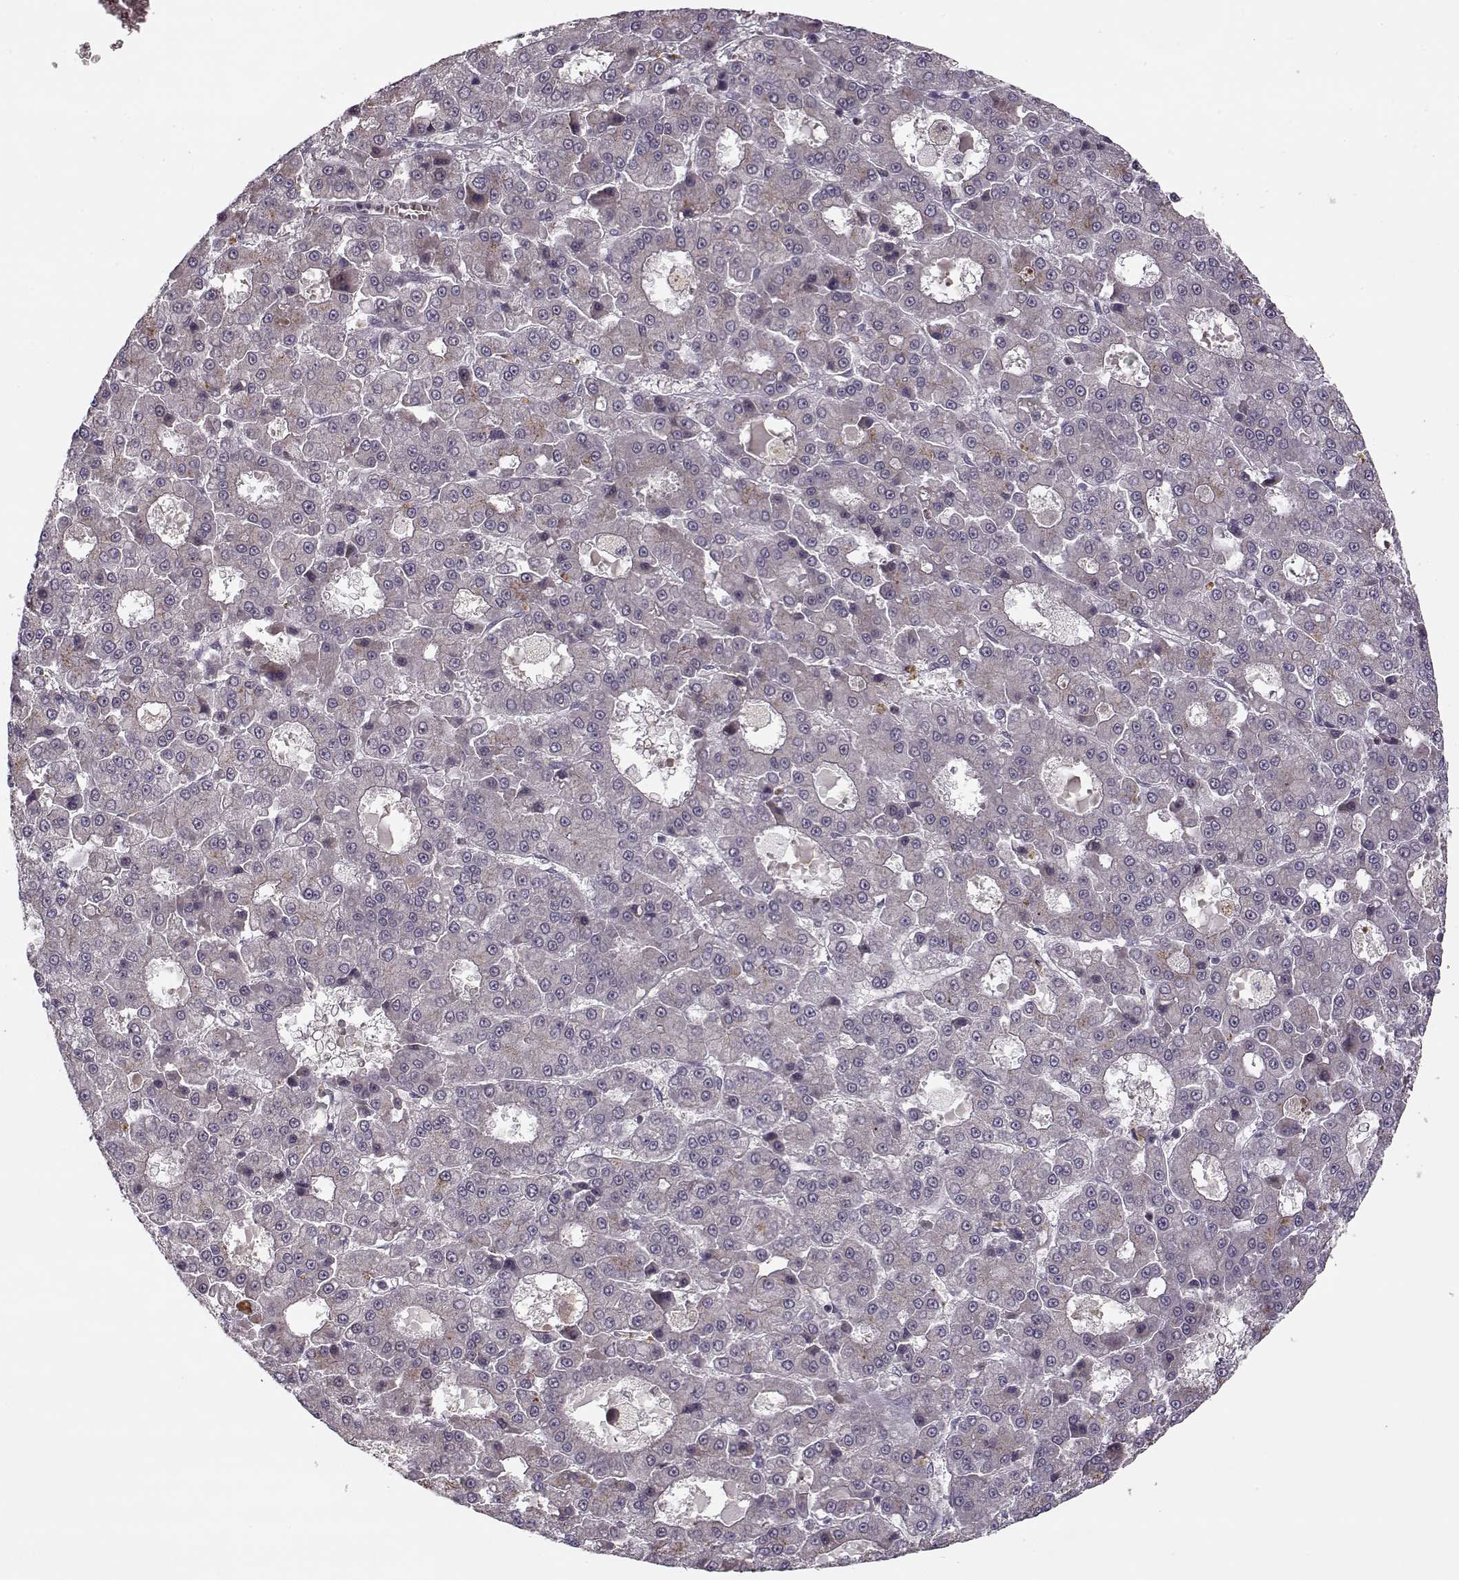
{"staining": {"intensity": "negative", "quantity": "none", "location": "none"}, "tissue": "liver cancer", "cell_type": "Tumor cells", "image_type": "cancer", "snomed": [{"axis": "morphology", "description": "Carcinoma, Hepatocellular, NOS"}, {"axis": "topography", "description": "Liver"}], "caption": "Immunohistochemistry of human liver cancer reveals no staining in tumor cells. (DAB IHC, high magnification).", "gene": "DENND4B", "patient": {"sex": "male", "age": 70}}